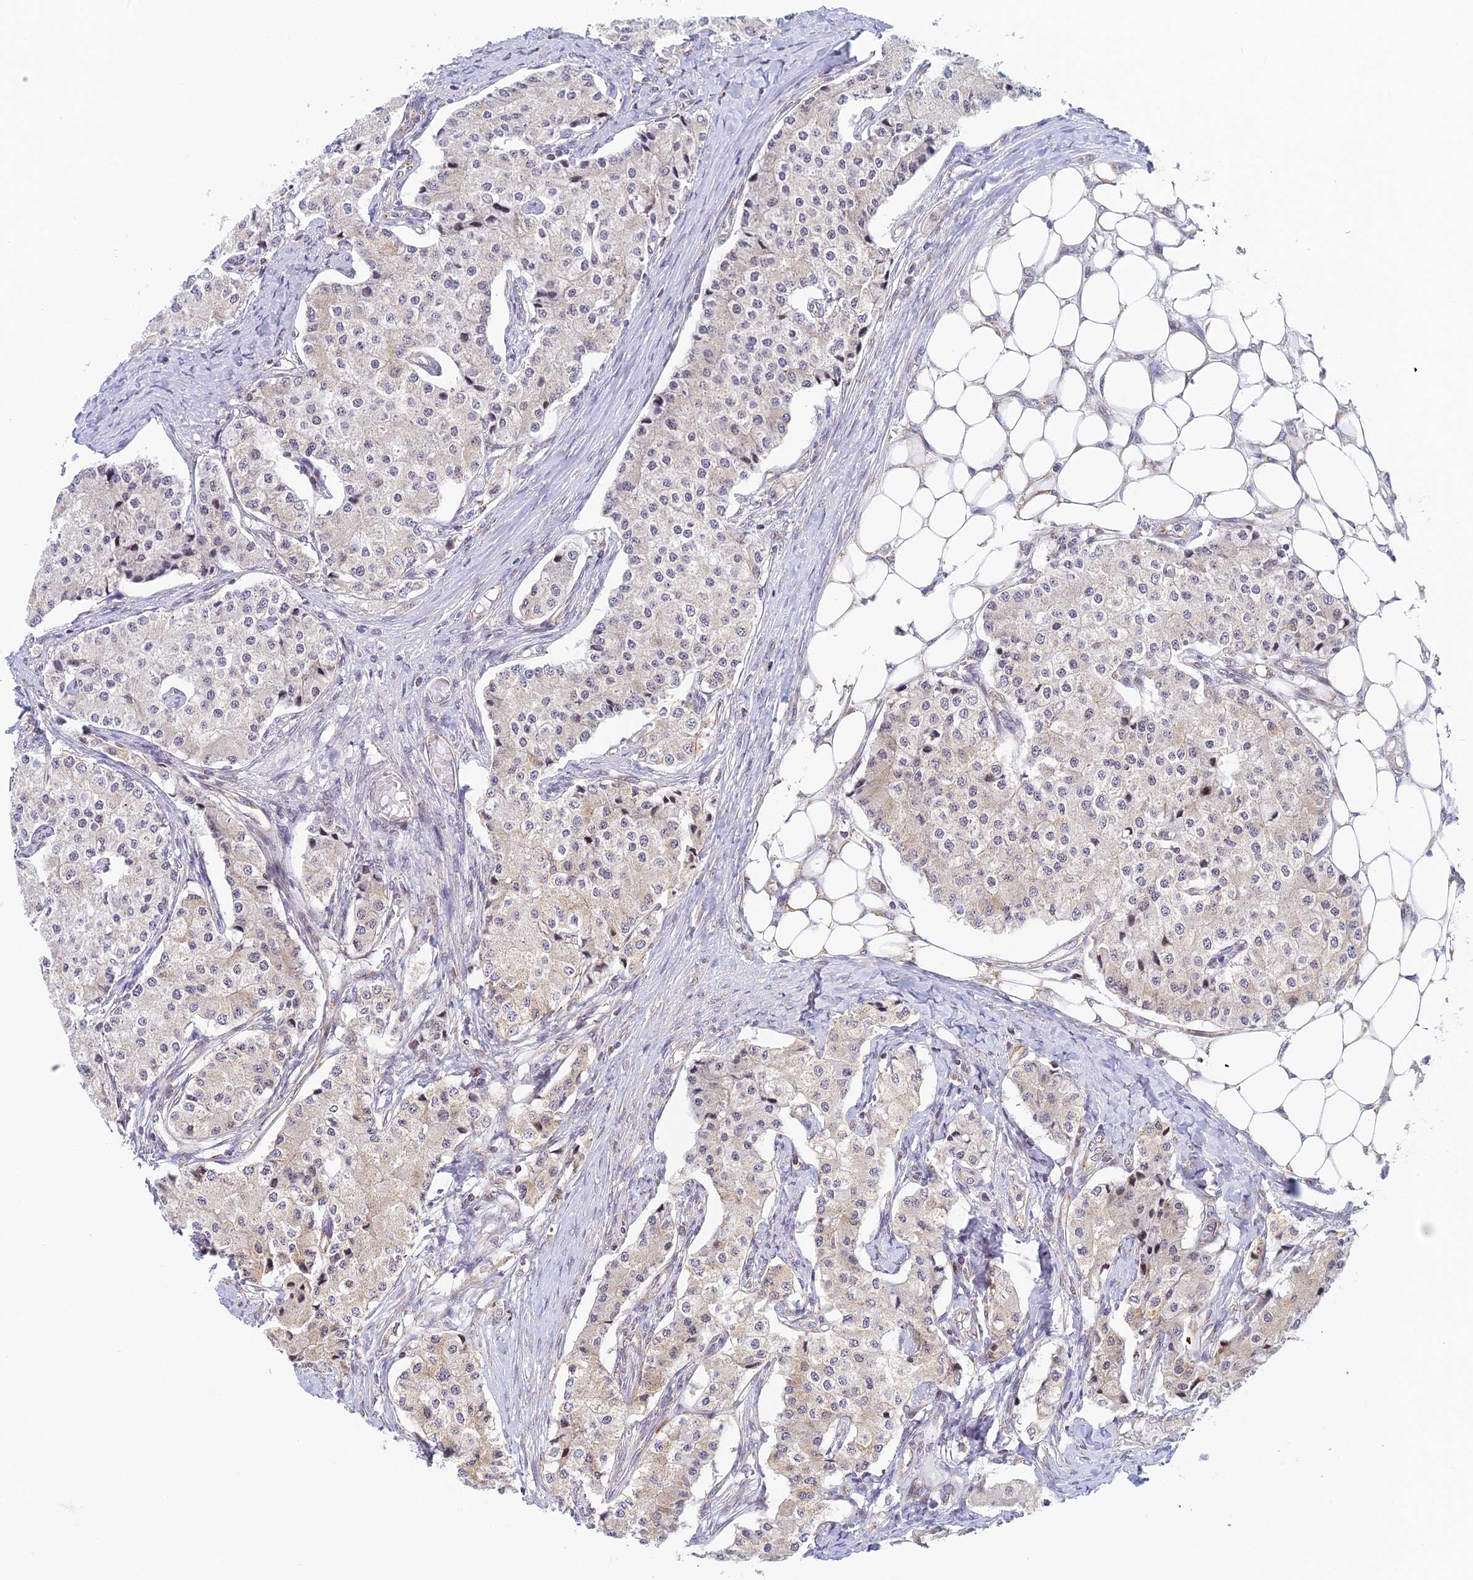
{"staining": {"intensity": "negative", "quantity": "none", "location": "none"}, "tissue": "carcinoid", "cell_type": "Tumor cells", "image_type": "cancer", "snomed": [{"axis": "morphology", "description": "Carcinoid, malignant, NOS"}, {"axis": "topography", "description": "Colon"}], "caption": "High power microscopy photomicrograph of an IHC photomicrograph of carcinoid, revealing no significant positivity in tumor cells.", "gene": "HOOK2", "patient": {"sex": "female", "age": 52}}